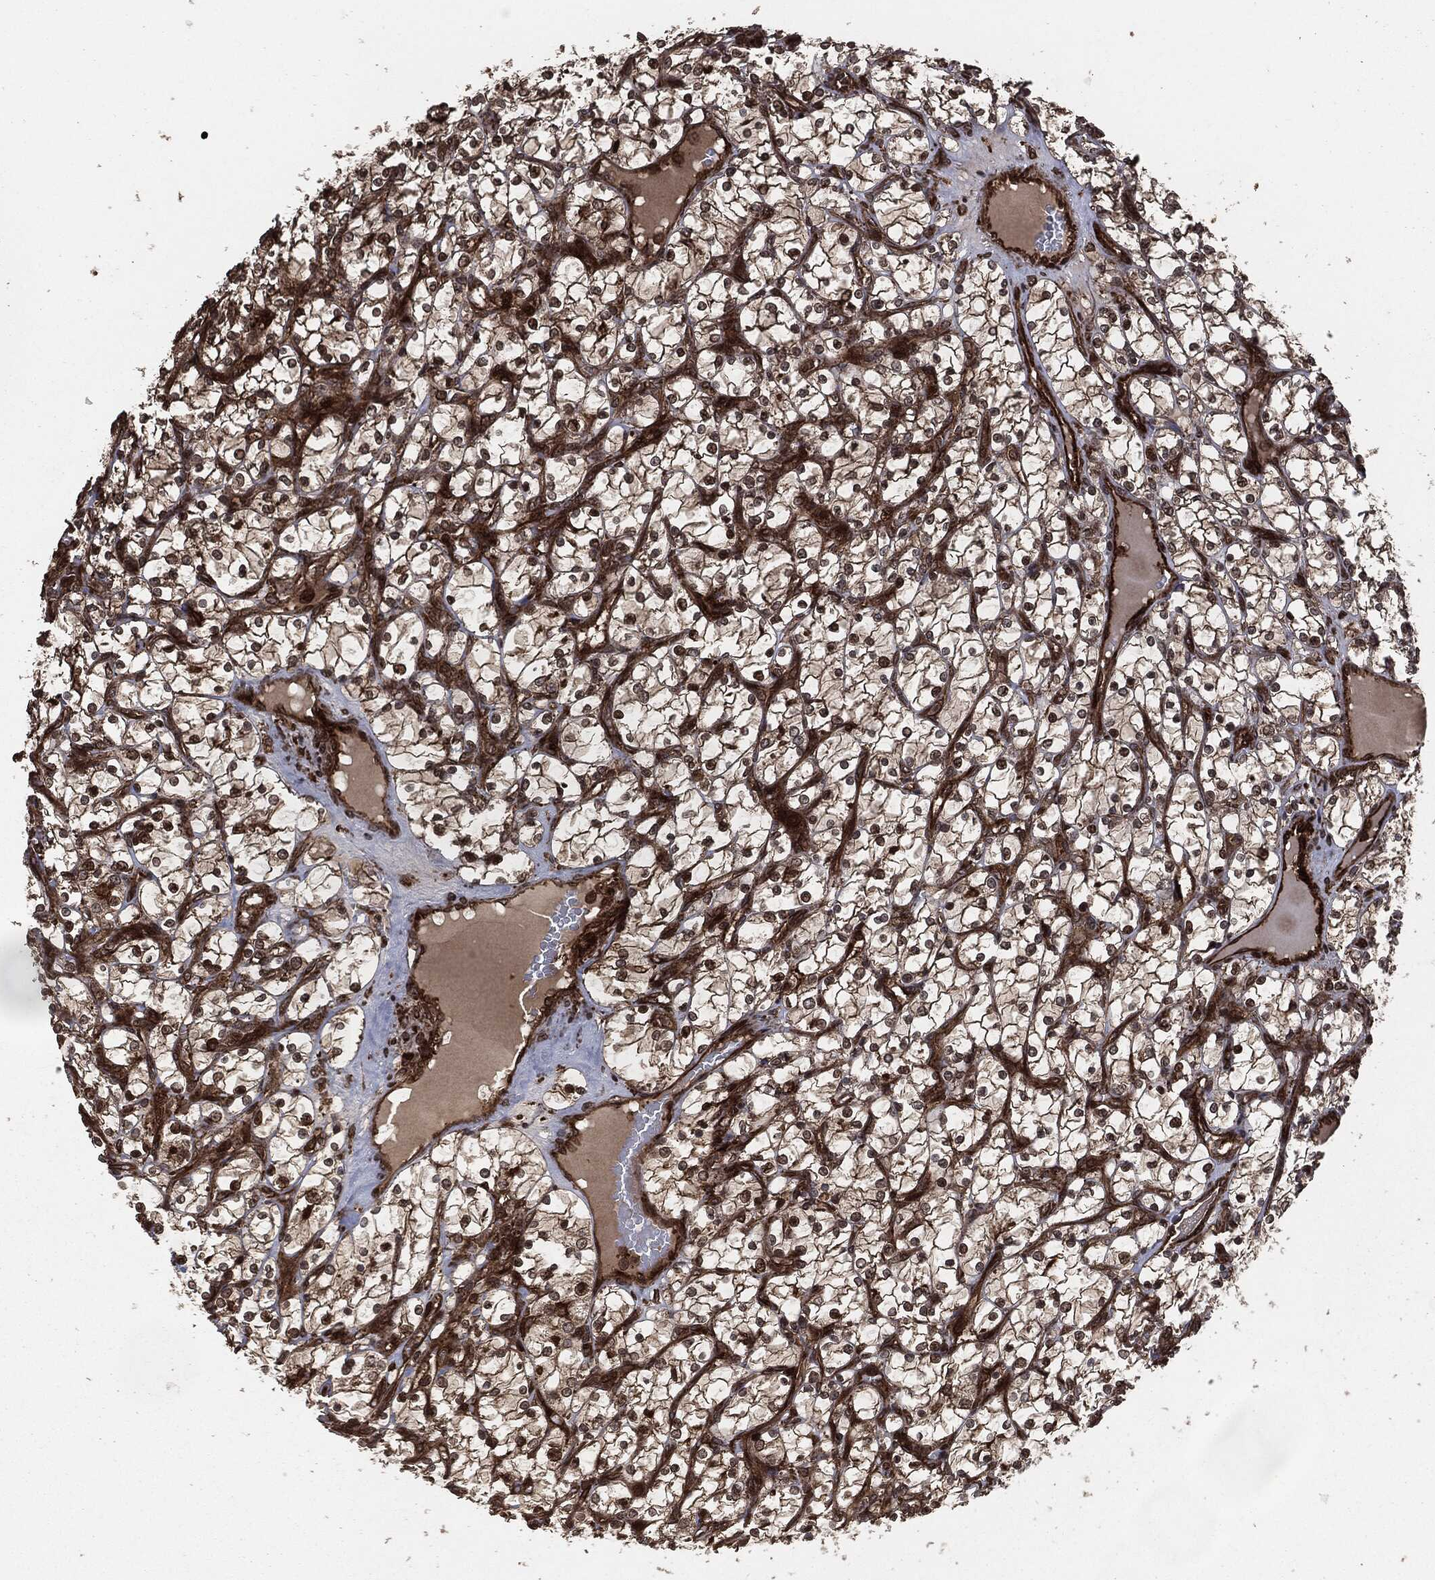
{"staining": {"intensity": "moderate", "quantity": ">75%", "location": "cytoplasmic/membranous"}, "tissue": "renal cancer", "cell_type": "Tumor cells", "image_type": "cancer", "snomed": [{"axis": "morphology", "description": "Adenocarcinoma, NOS"}, {"axis": "topography", "description": "Kidney"}], "caption": "A photomicrograph of human adenocarcinoma (renal) stained for a protein displays moderate cytoplasmic/membranous brown staining in tumor cells.", "gene": "IFIT1", "patient": {"sex": "female", "age": 69}}